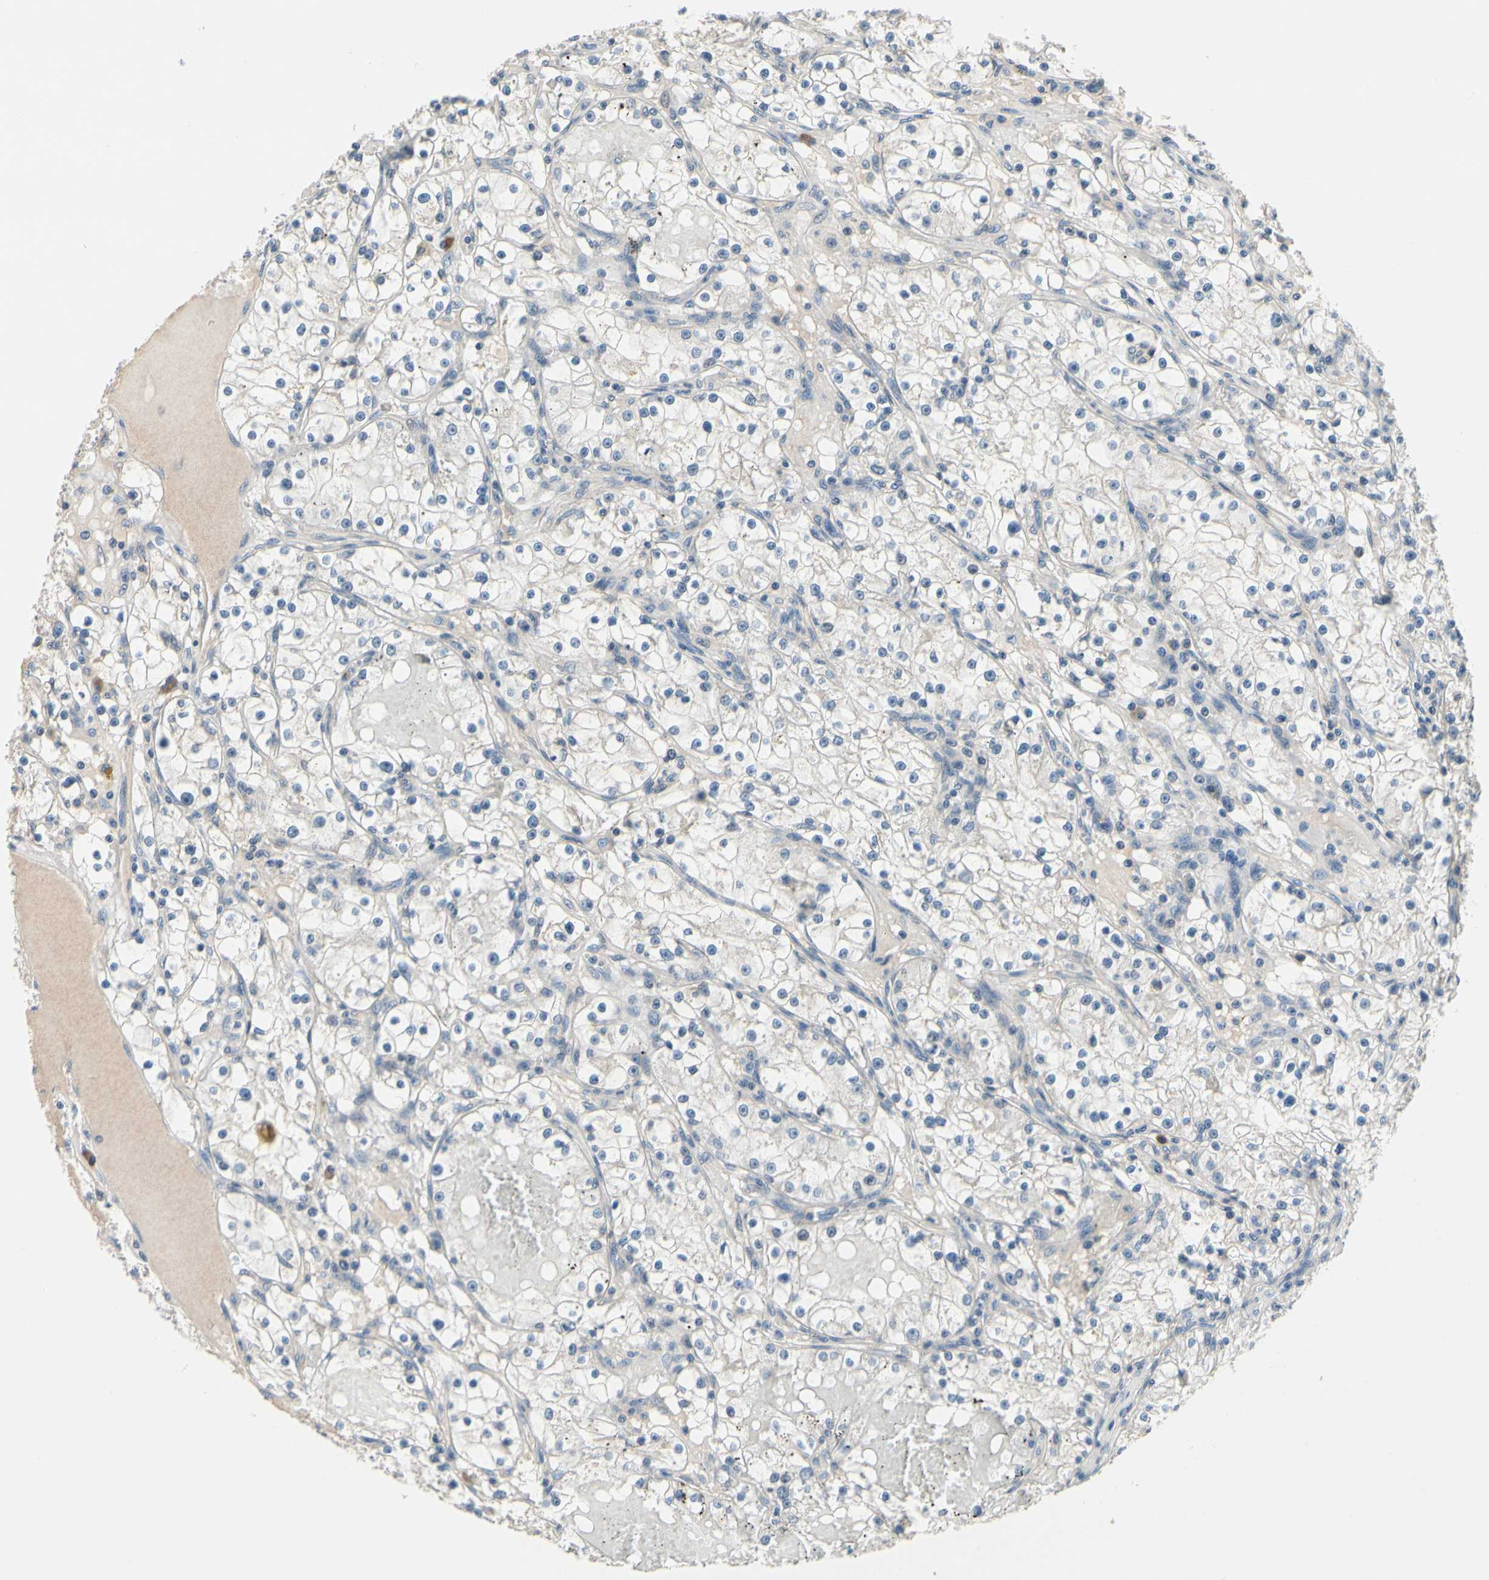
{"staining": {"intensity": "negative", "quantity": "none", "location": "none"}, "tissue": "renal cancer", "cell_type": "Tumor cells", "image_type": "cancer", "snomed": [{"axis": "morphology", "description": "Adenocarcinoma, NOS"}, {"axis": "topography", "description": "Kidney"}], "caption": "There is no significant positivity in tumor cells of renal cancer (adenocarcinoma). (Brightfield microscopy of DAB (3,3'-diaminobenzidine) immunohistochemistry (IHC) at high magnification).", "gene": "SELENOK", "patient": {"sex": "male", "age": 56}}